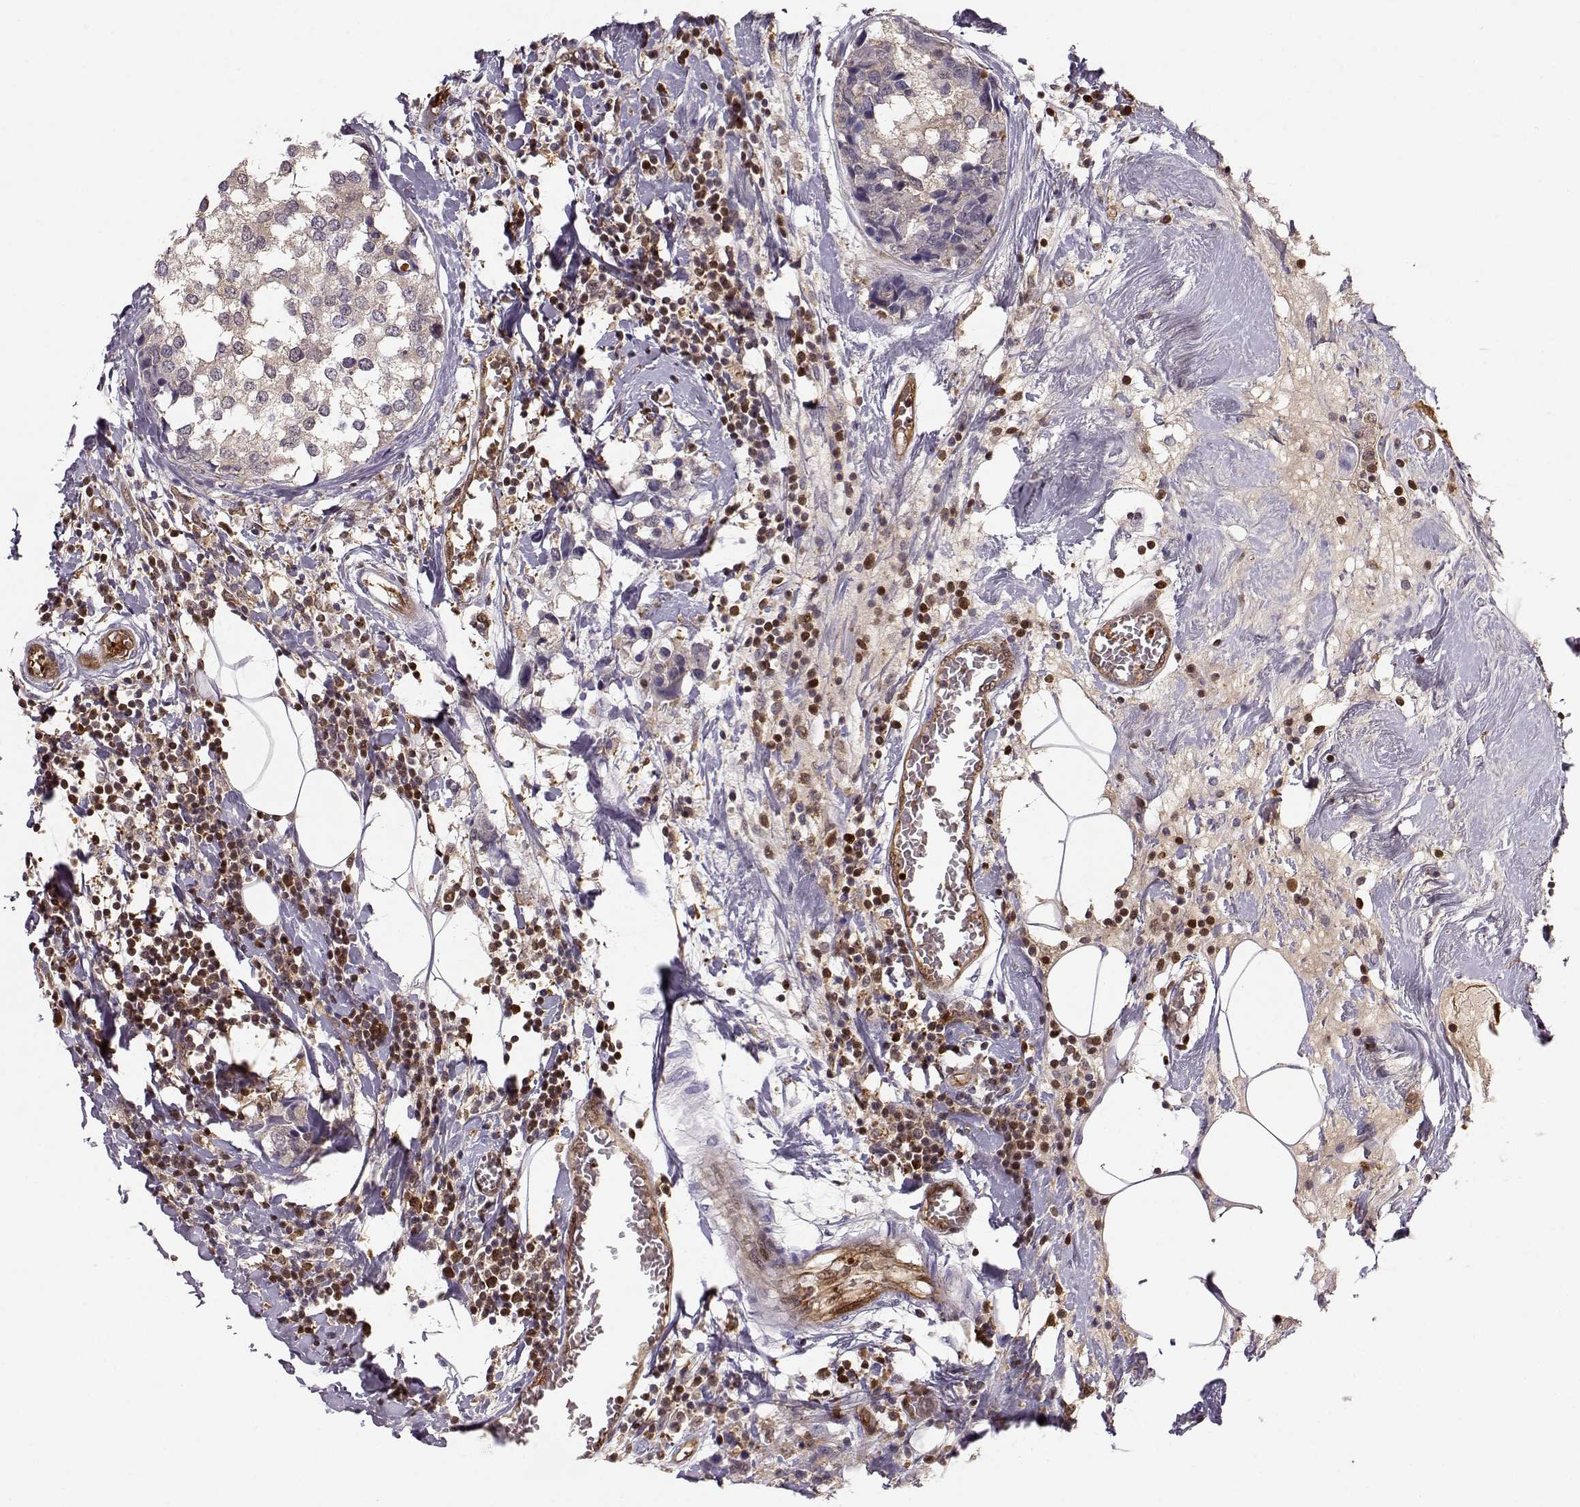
{"staining": {"intensity": "negative", "quantity": "none", "location": "none"}, "tissue": "breast cancer", "cell_type": "Tumor cells", "image_type": "cancer", "snomed": [{"axis": "morphology", "description": "Lobular carcinoma"}, {"axis": "topography", "description": "Breast"}], "caption": "Breast cancer was stained to show a protein in brown. There is no significant positivity in tumor cells.", "gene": "PNP", "patient": {"sex": "female", "age": 59}}